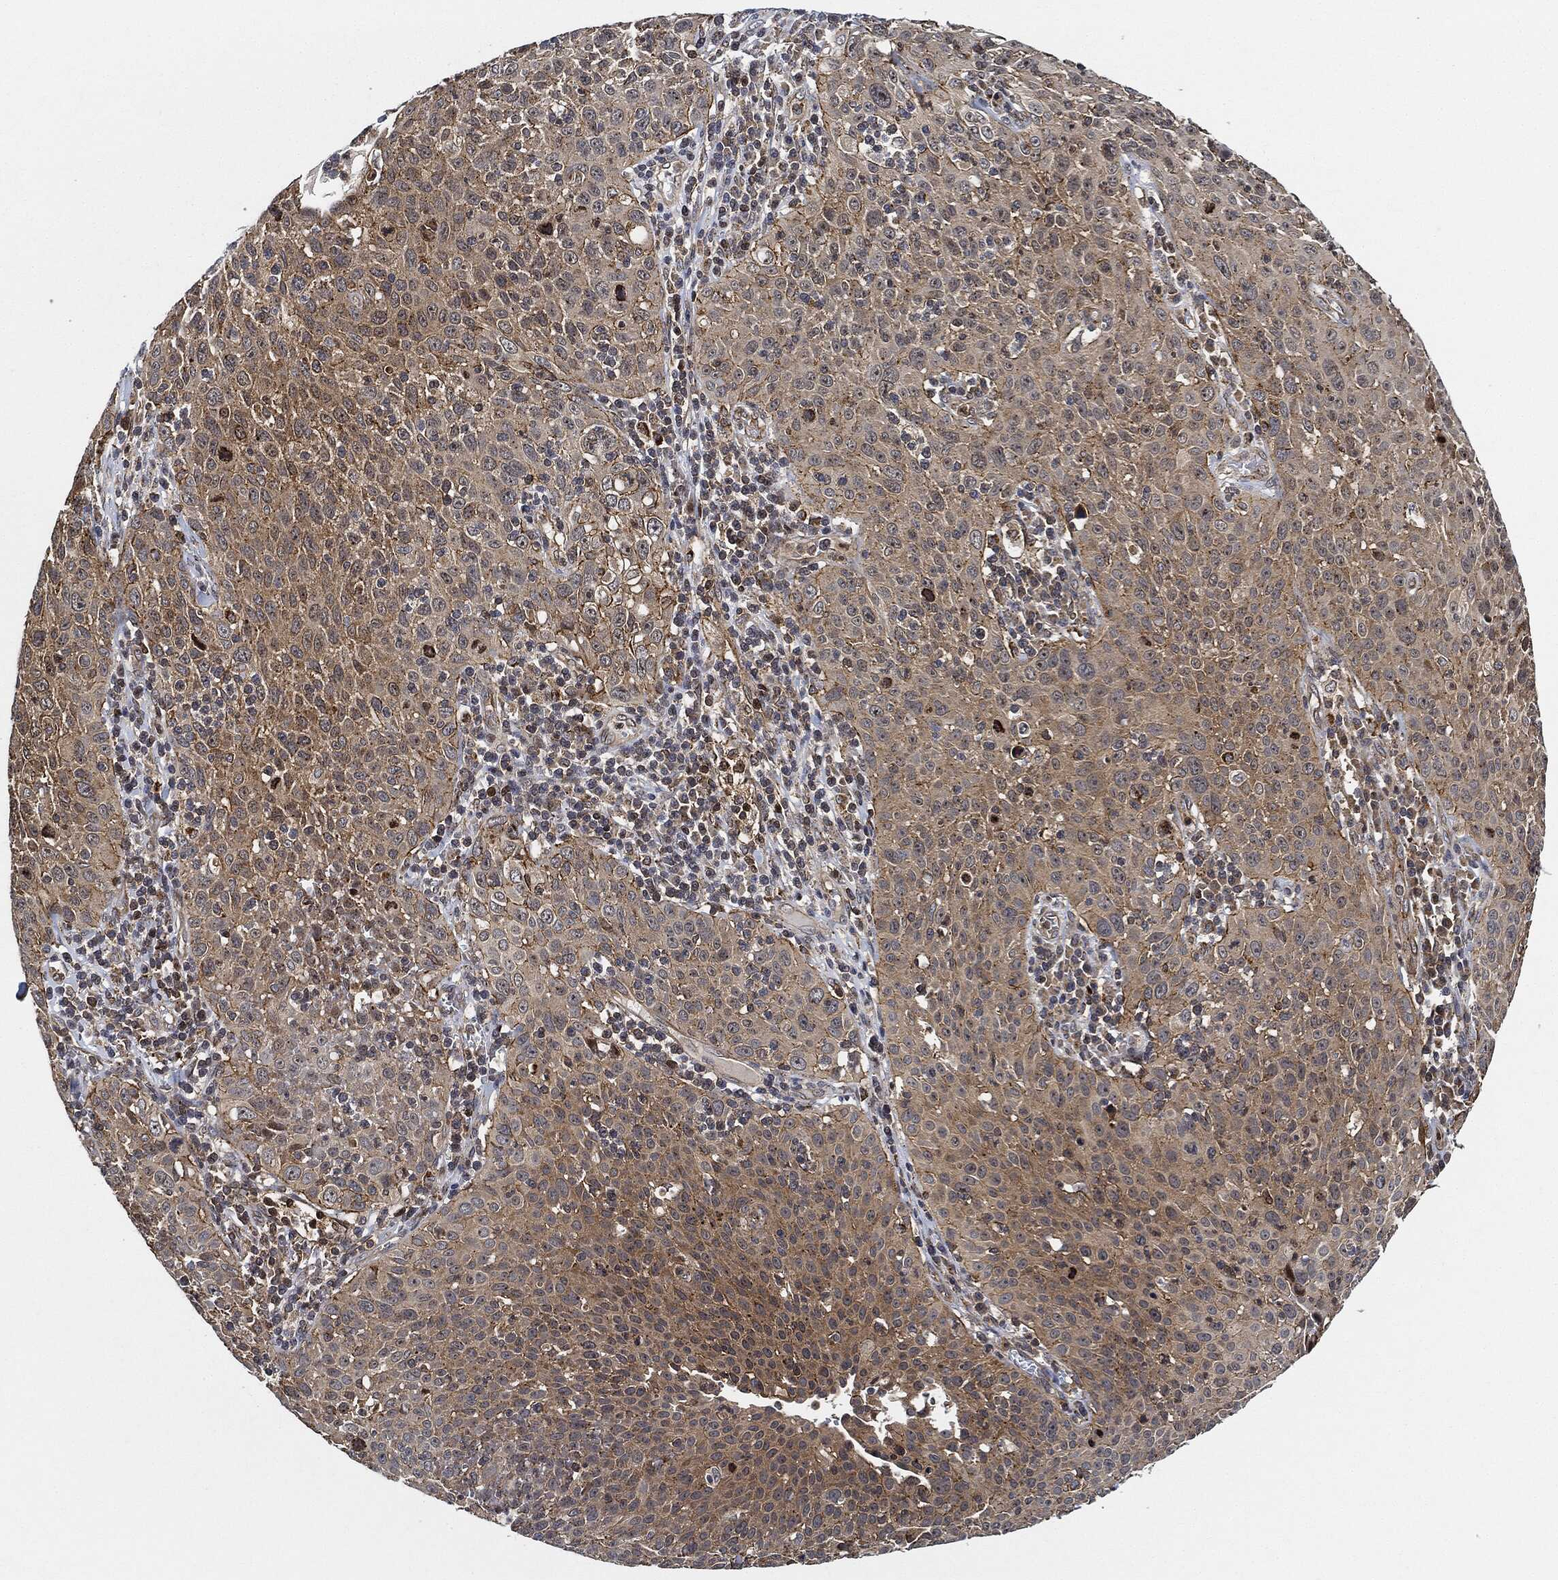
{"staining": {"intensity": "moderate", "quantity": "25%-75%", "location": "cytoplasmic/membranous"}, "tissue": "cervical cancer", "cell_type": "Tumor cells", "image_type": "cancer", "snomed": [{"axis": "morphology", "description": "Squamous cell carcinoma, NOS"}, {"axis": "topography", "description": "Cervix"}], "caption": "Immunohistochemical staining of human cervical squamous cell carcinoma exhibits medium levels of moderate cytoplasmic/membranous positivity in approximately 25%-75% of tumor cells.", "gene": "MAP3K3", "patient": {"sex": "female", "age": 26}}